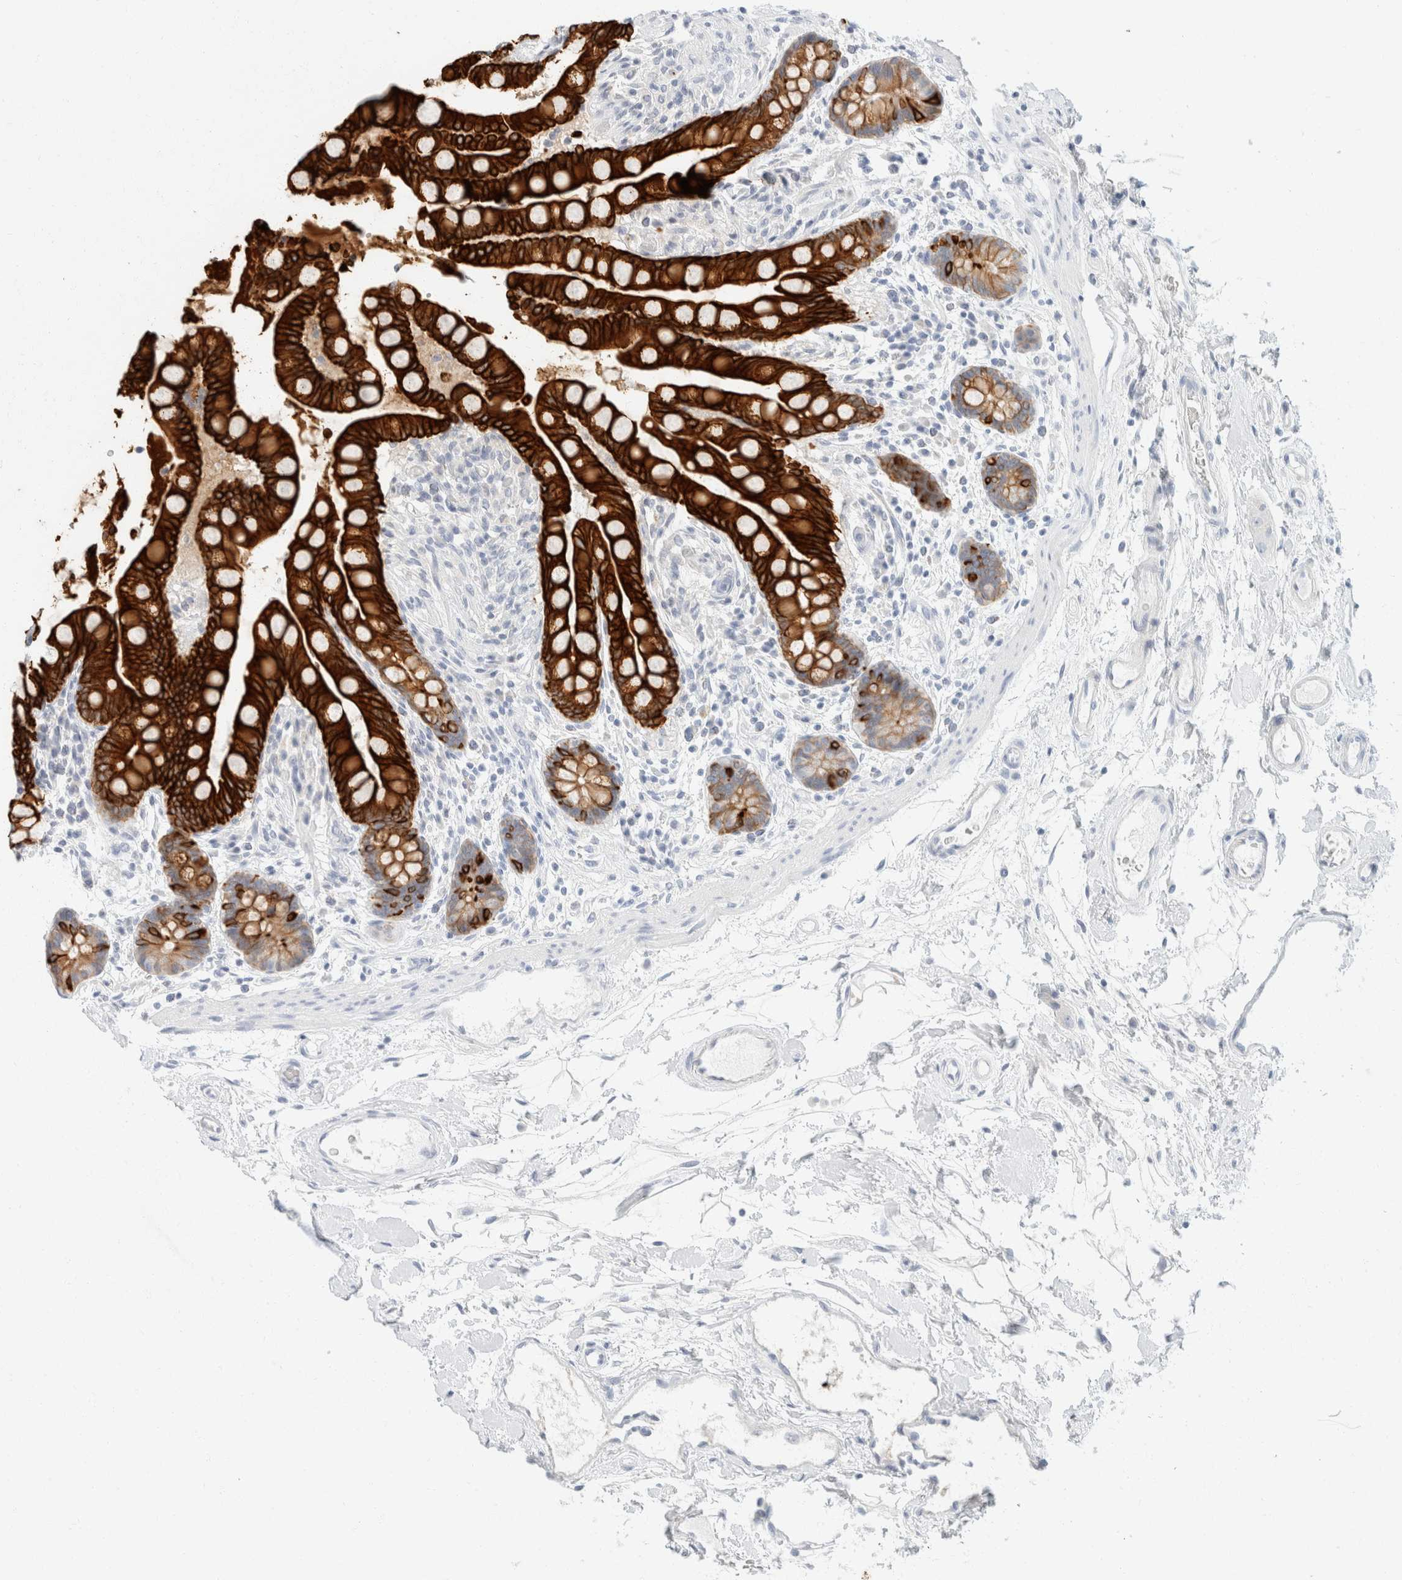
{"staining": {"intensity": "negative", "quantity": "none", "location": "none"}, "tissue": "colon", "cell_type": "Endothelial cells", "image_type": "normal", "snomed": [{"axis": "morphology", "description": "Normal tissue, NOS"}, {"axis": "topography", "description": "Colon"}], "caption": "The photomicrograph exhibits no staining of endothelial cells in unremarkable colon.", "gene": "KRT20", "patient": {"sex": "male", "age": 73}}